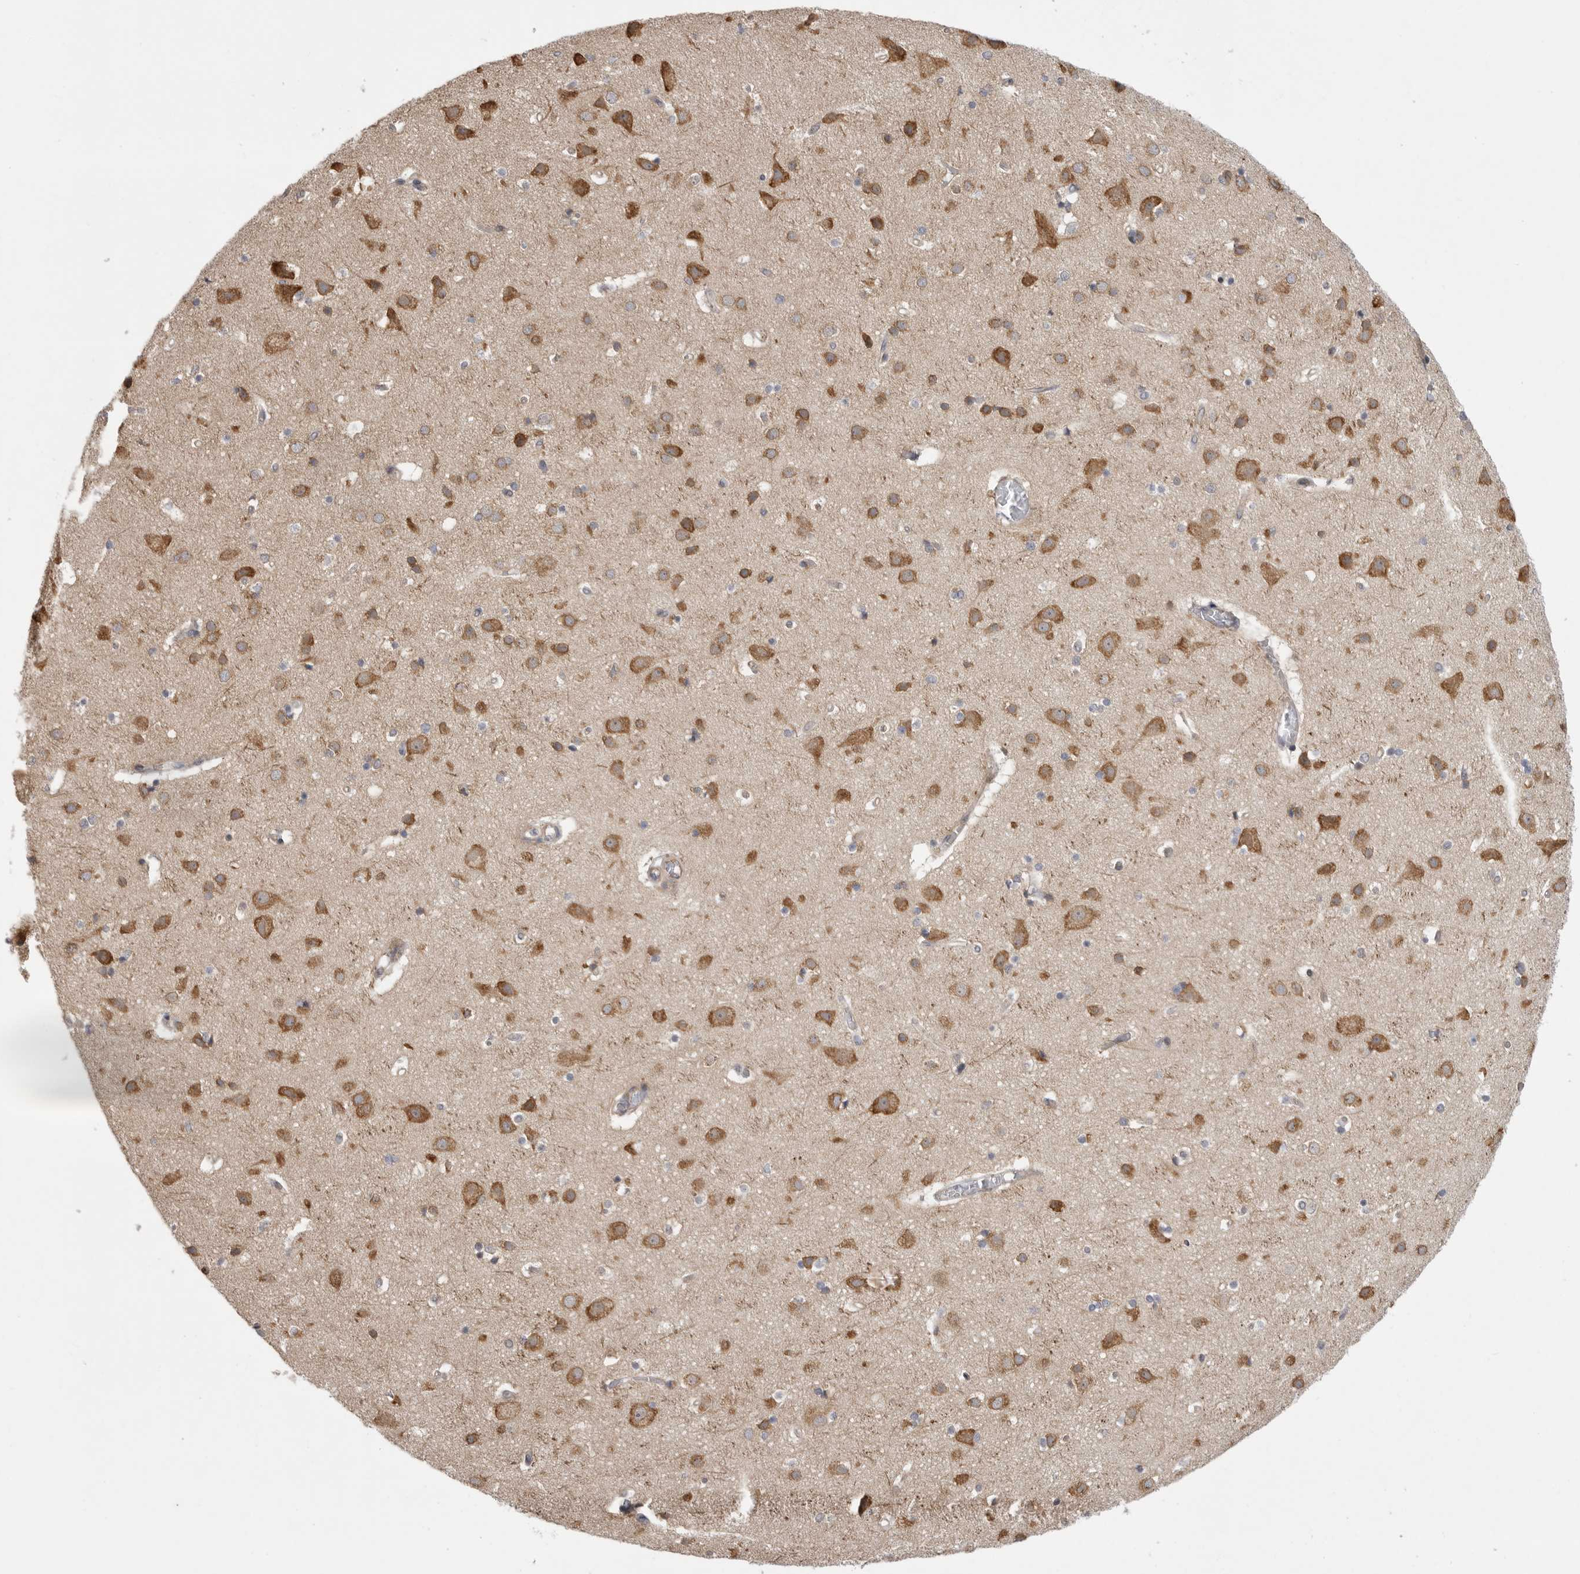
{"staining": {"intensity": "negative", "quantity": "none", "location": "none"}, "tissue": "cerebral cortex", "cell_type": "Endothelial cells", "image_type": "normal", "snomed": [{"axis": "morphology", "description": "Normal tissue, NOS"}, {"axis": "topography", "description": "Cerebral cortex"}], "caption": "This image is of normal cerebral cortex stained with immunohistochemistry (IHC) to label a protein in brown with the nuclei are counter-stained blue. There is no positivity in endothelial cells.", "gene": "FBXO43", "patient": {"sex": "male", "age": 54}}